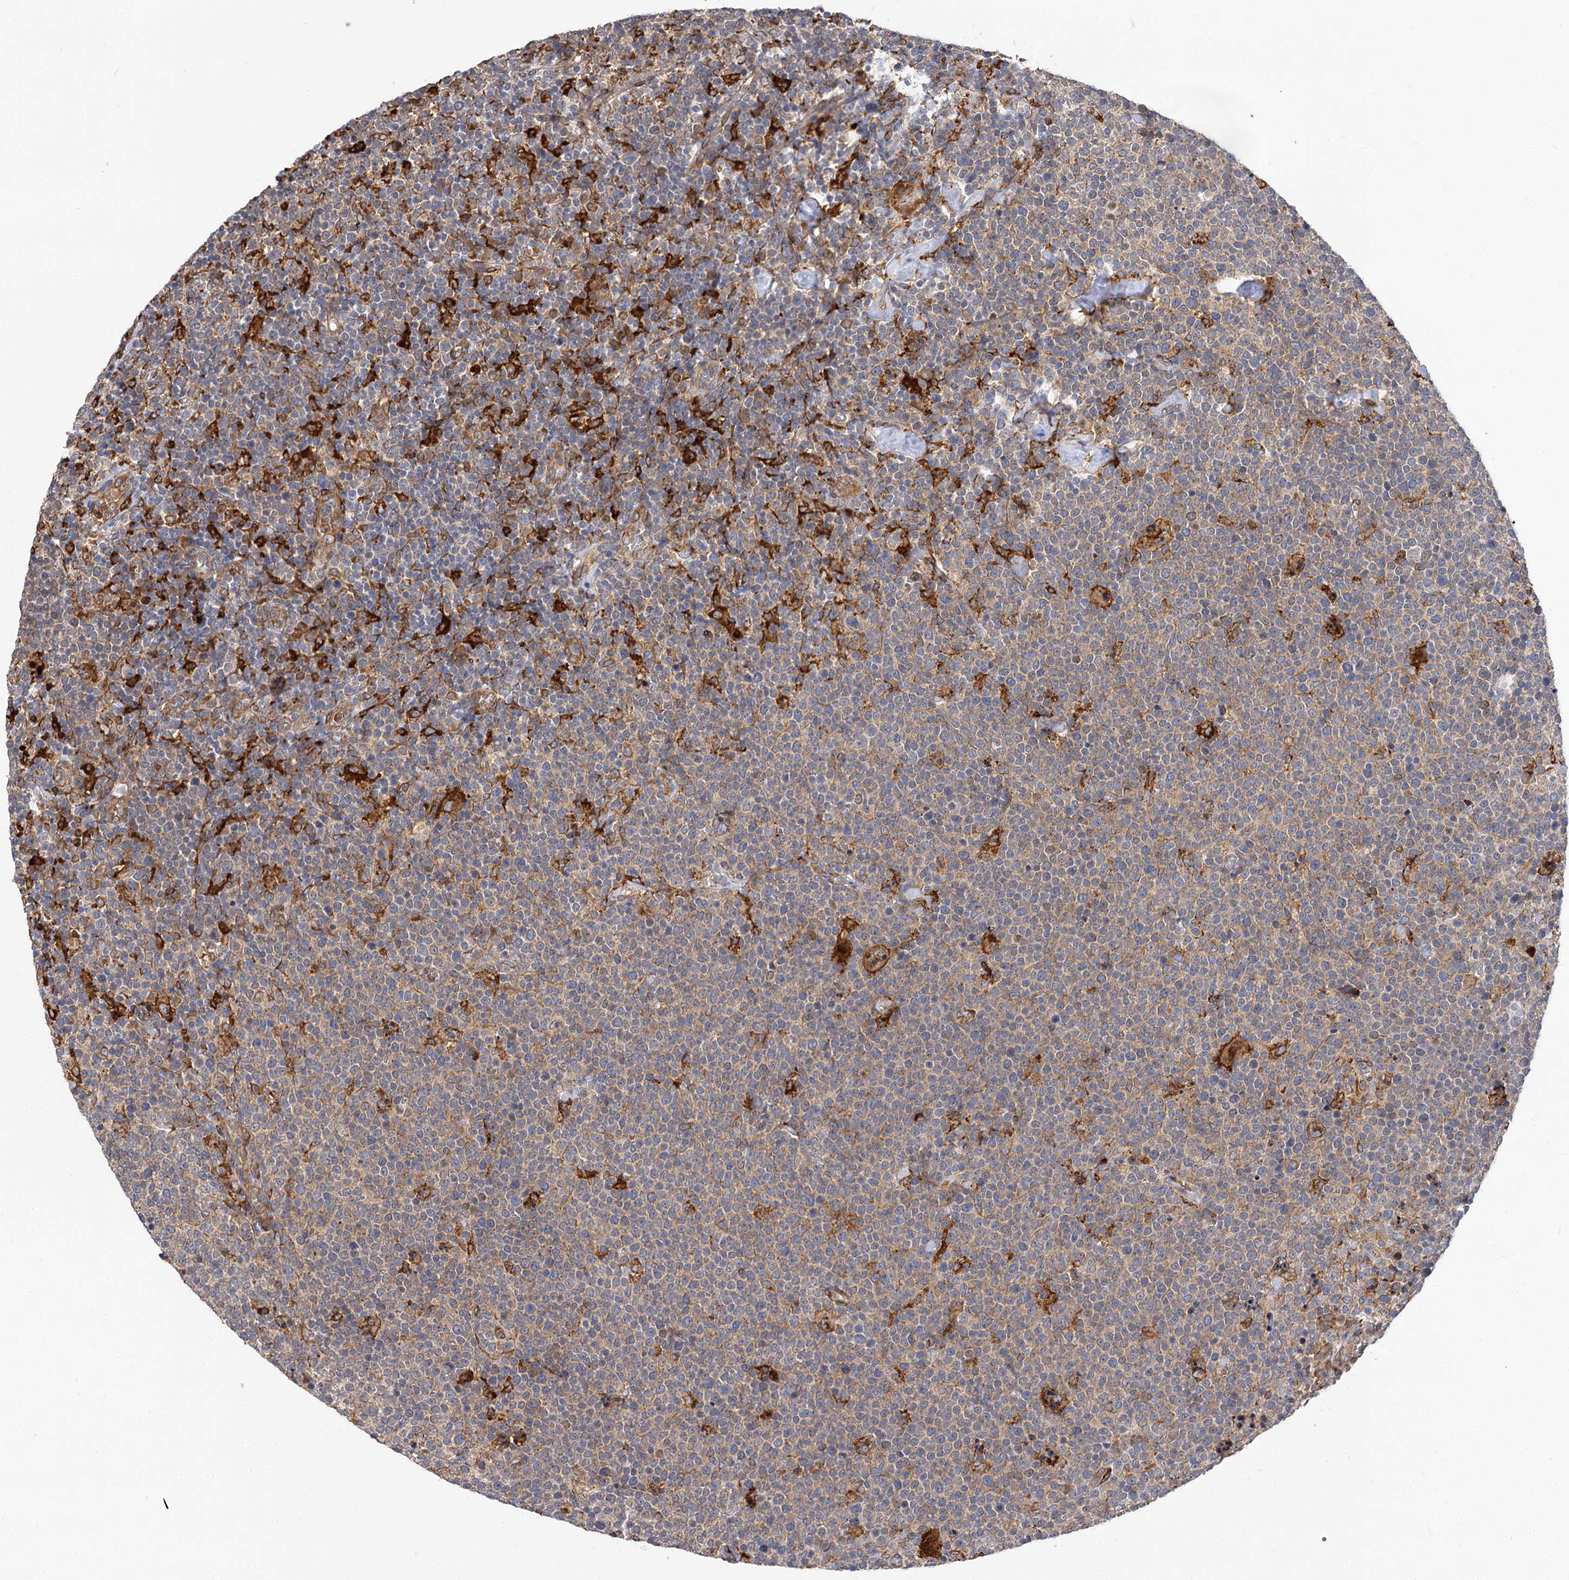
{"staining": {"intensity": "weak", "quantity": "25%-75%", "location": "cytoplasmic/membranous"}, "tissue": "lymphoma", "cell_type": "Tumor cells", "image_type": "cancer", "snomed": [{"axis": "morphology", "description": "Malignant lymphoma, non-Hodgkin's type, High grade"}, {"axis": "topography", "description": "Lymph node"}], "caption": "Tumor cells demonstrate low levels of weak cytoplasmic/membranous expression in about 25%-75% of cells in malignant lymphoma, non-Hodgkin's type (high-grade).", "gene": "PPIP5K2", "patient": {"sex": "male", "age": 61}}